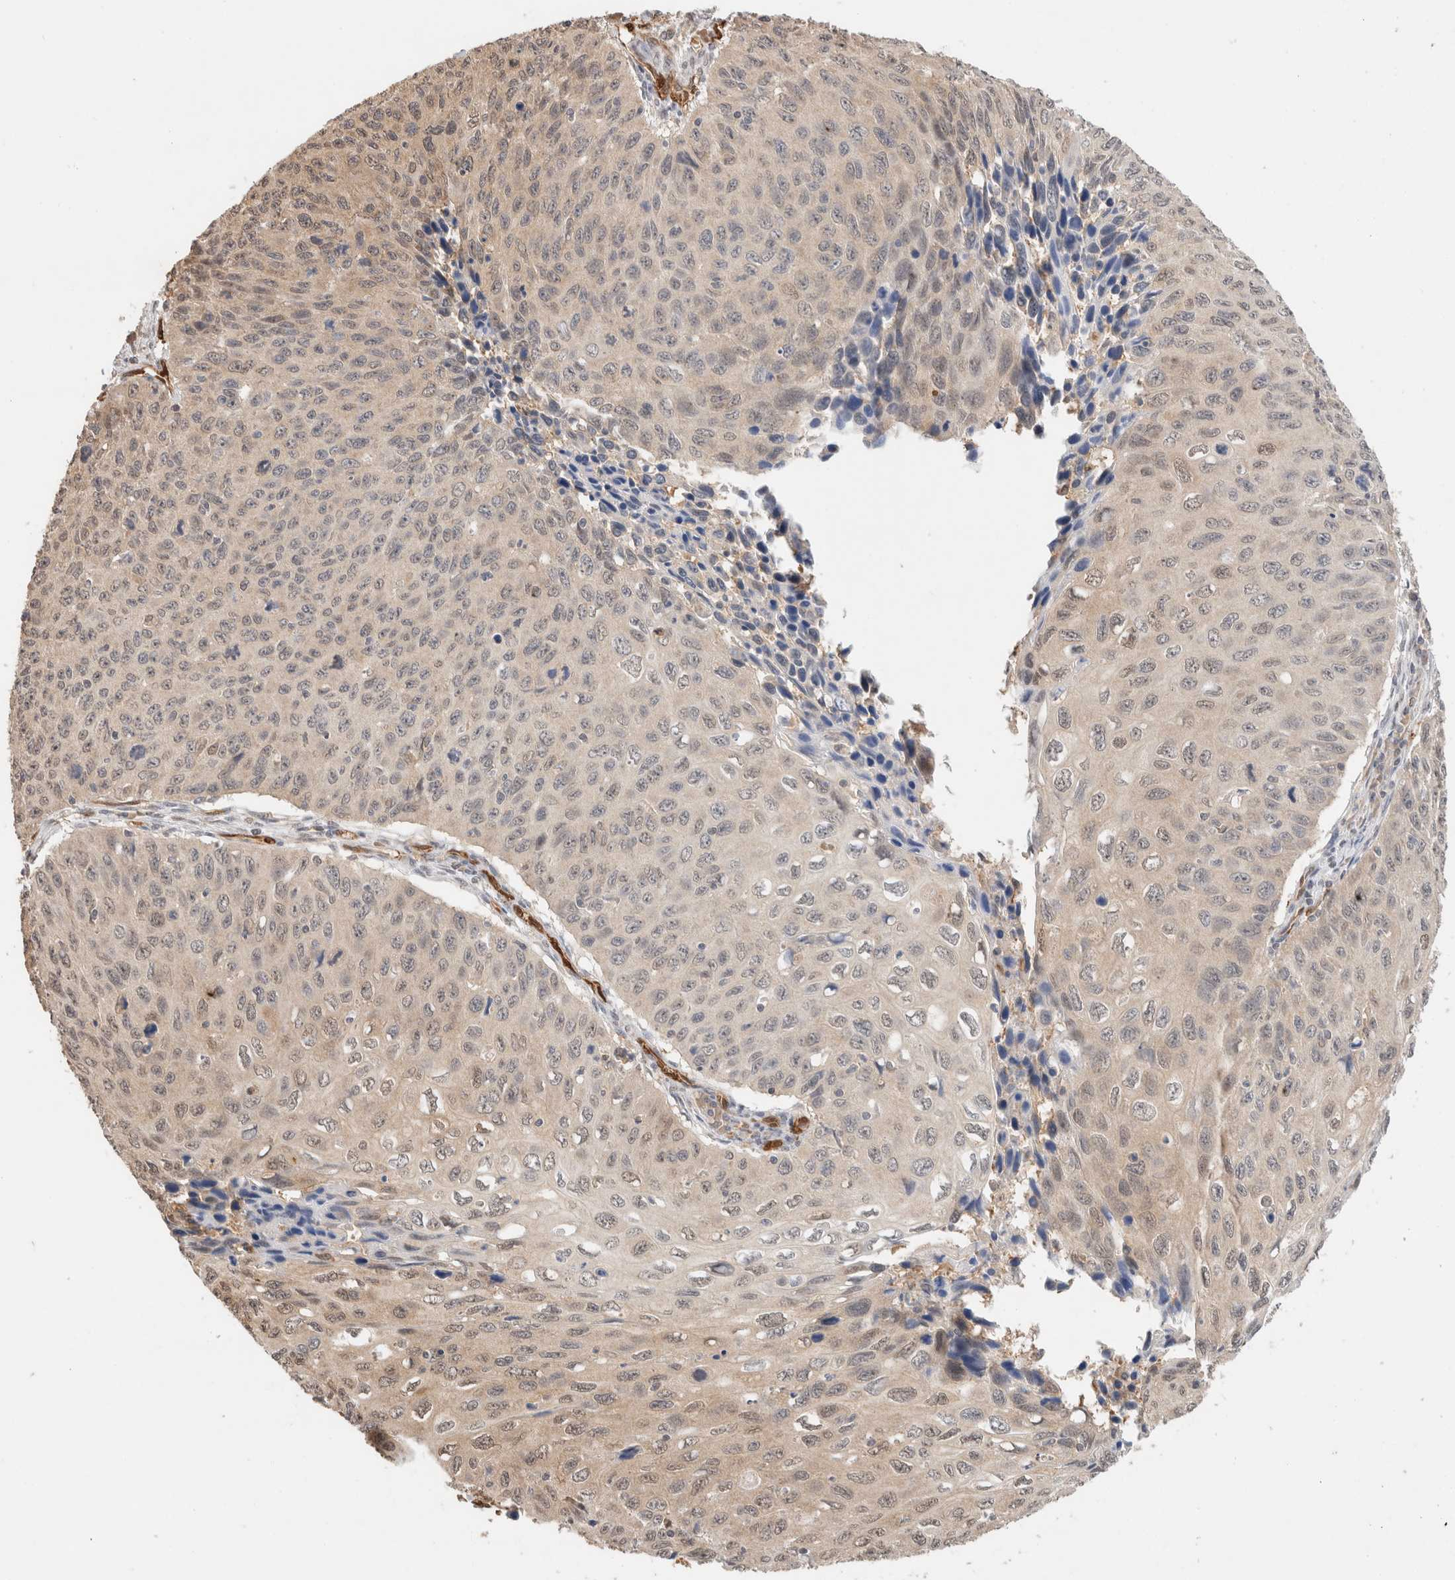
{"staining": {"intensity": "weak", "quantity": "25%-75%", "location": "nuclear"}, "tissue": "cervical cancer", "cell_type": "Tumor cells", "image_type": "cancer", "snomed": [{"axis": "morphology", "description": "Squamous cell carcinoma, NOS"}, {"axis": "topography", "description": "Cervix"}], "caption": "Immunohistochemistry micrograph of neoplastic tissue: cervical squamous cell carcinoma stained using immunohistochemistry demonstrates low levels of weak protein expression localized specifically in the nuclear of tumor cells, appearing as a nuclear brown color.", "gene": "CA13", "patient": {"sex": "female", "age": 53}}